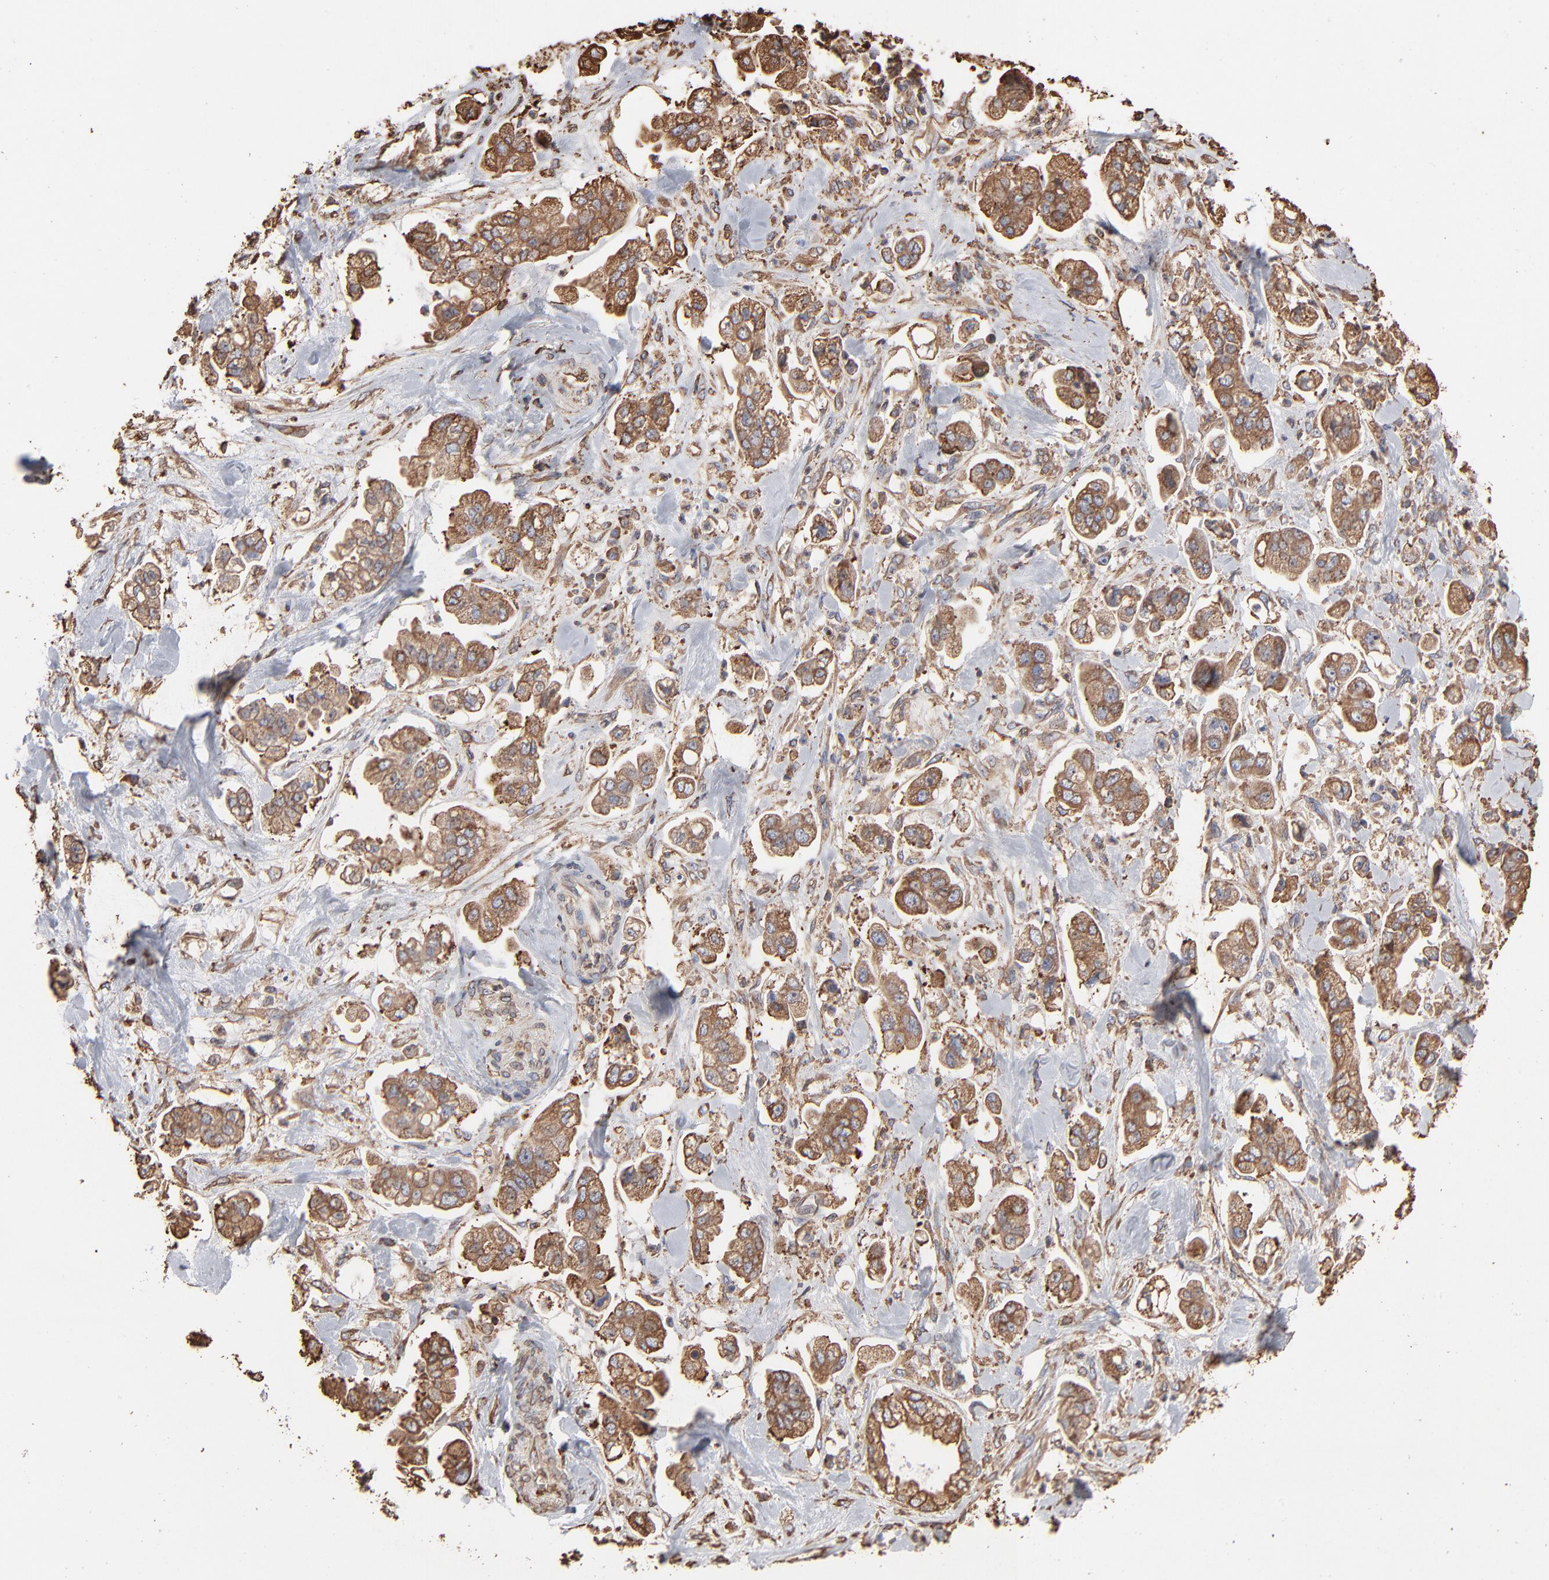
{"staining": {"intensity": "moderate", "quantity": ">75%", "location": "cytoplasmic/membranous"}, "tissue": "stomach cancer", "cell_type": "Tumor cells", "image_type": "cancer", "snomed": [{"axis": "morphology", "description": "Adenocarcinoma, NOS"}, {"axis": "topography", "description": "Stomach"}], "caption": "A photomicrograph showing moderate cytoplasmic/membranous expression in approximately >75% of tumor cells in stomach adenocarcinoma, as visualized by brown immunohistochemical staining.", "gene": "PDIA3", "patient": {"sex": "male", "age": 62}}